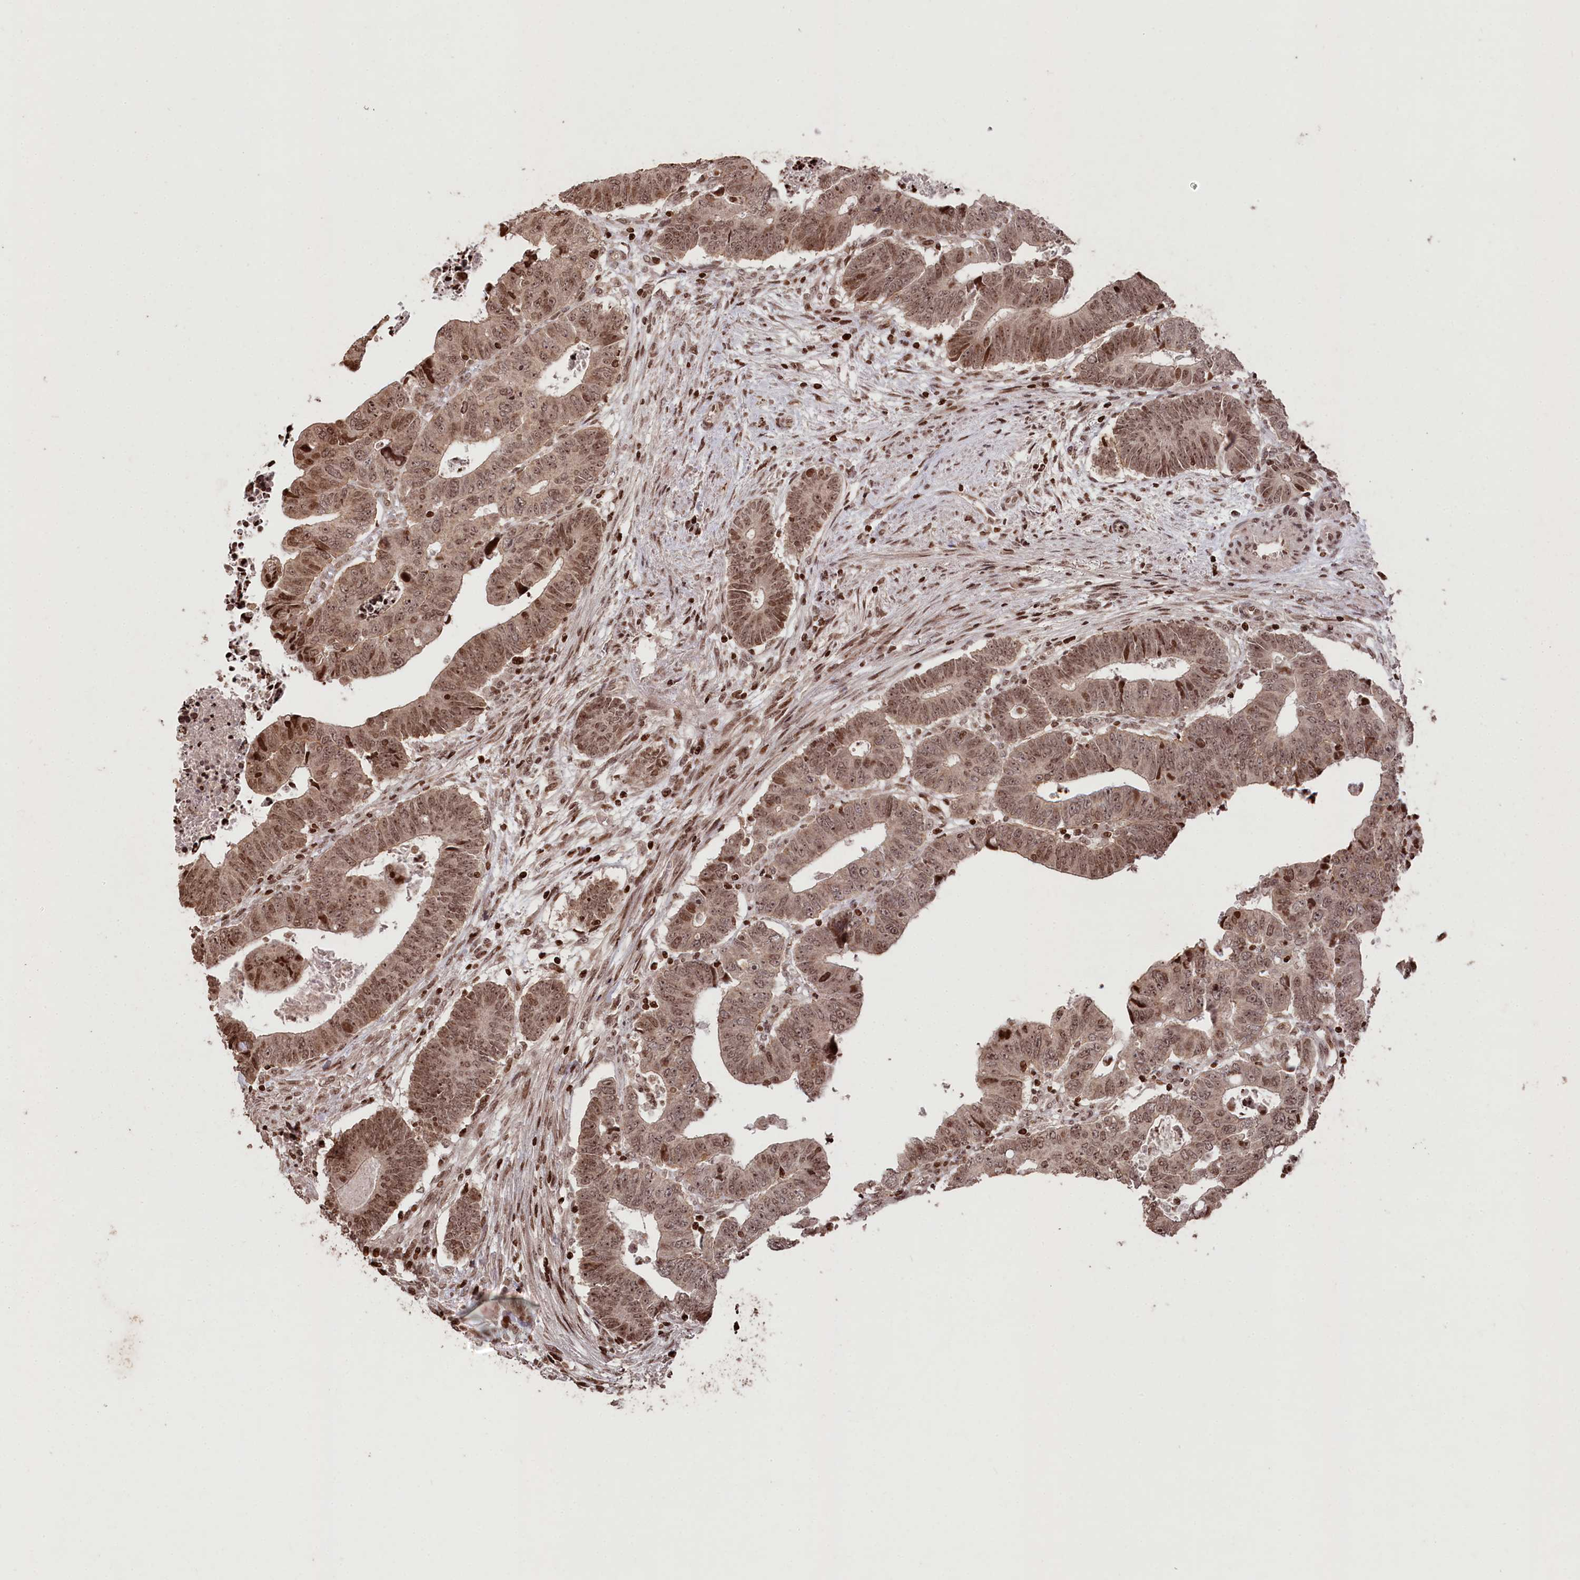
{"staining": {"intensity": "moderate", "quantity": ">75%", "location": "cytoplasmic/membranous,nuclear"}, "tissue": "colorectal cancer", "cell_type": "Tumor cells", "image_type": "cancer", "snomed": [{"axis": "morphology", "description": "Normal tissue, NOS"}, {"axis": "morphology", "description": "Adenocarcinoma, NOS"}, {"axis": "topography", "description": "Rectum"}], "caption": "A brown stain highlights moderate cytoplasmic/membranous and nuclear staining of a protein in colorectal adenocarcinoma tumor cells.", "gene": "CCSER2", "patient": {"sex": "female", "age": 65}}